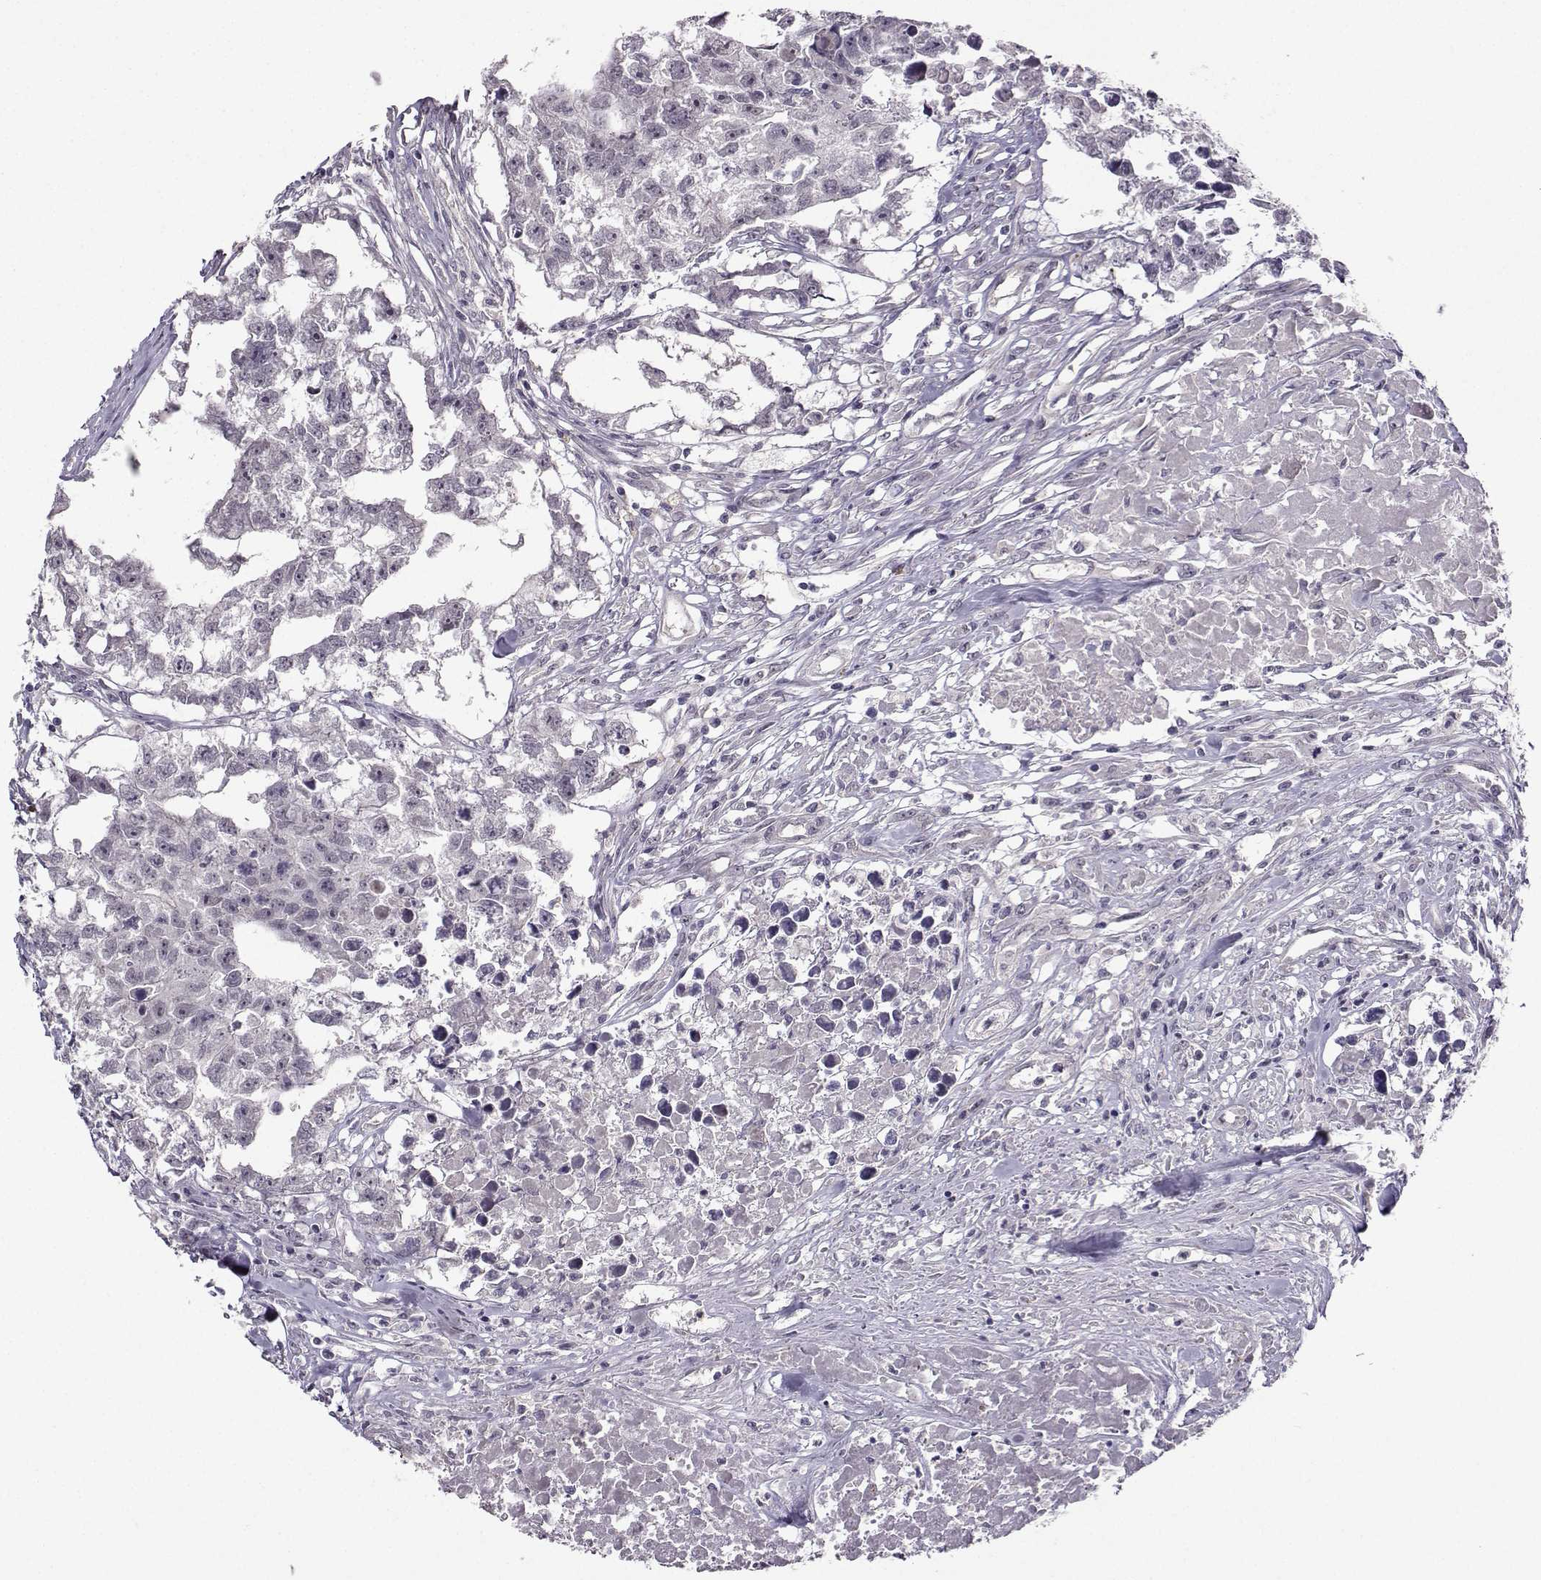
{"staining": {"intensity": "negative", "quantity": "none", "location": "none"}, "tissue": "testis cancer", "cell_type": "Tumor cells", "image_type": "cancer", "snomed": [{"axis": "morphology", "description": "Carcinoma, Embryonal, NOS"}, {"axis": "morphology", "description": "Teratoma, malignant, NOS"}, {"axis": "topography", "description": "Testis"}], "caption": "DAB immunohistochemical staining of human testis teratoma (malignant) exhibits no significant expression in tumor cells.", "gene": "NQO1", "patient": {"sex": "male", "age": 44}}